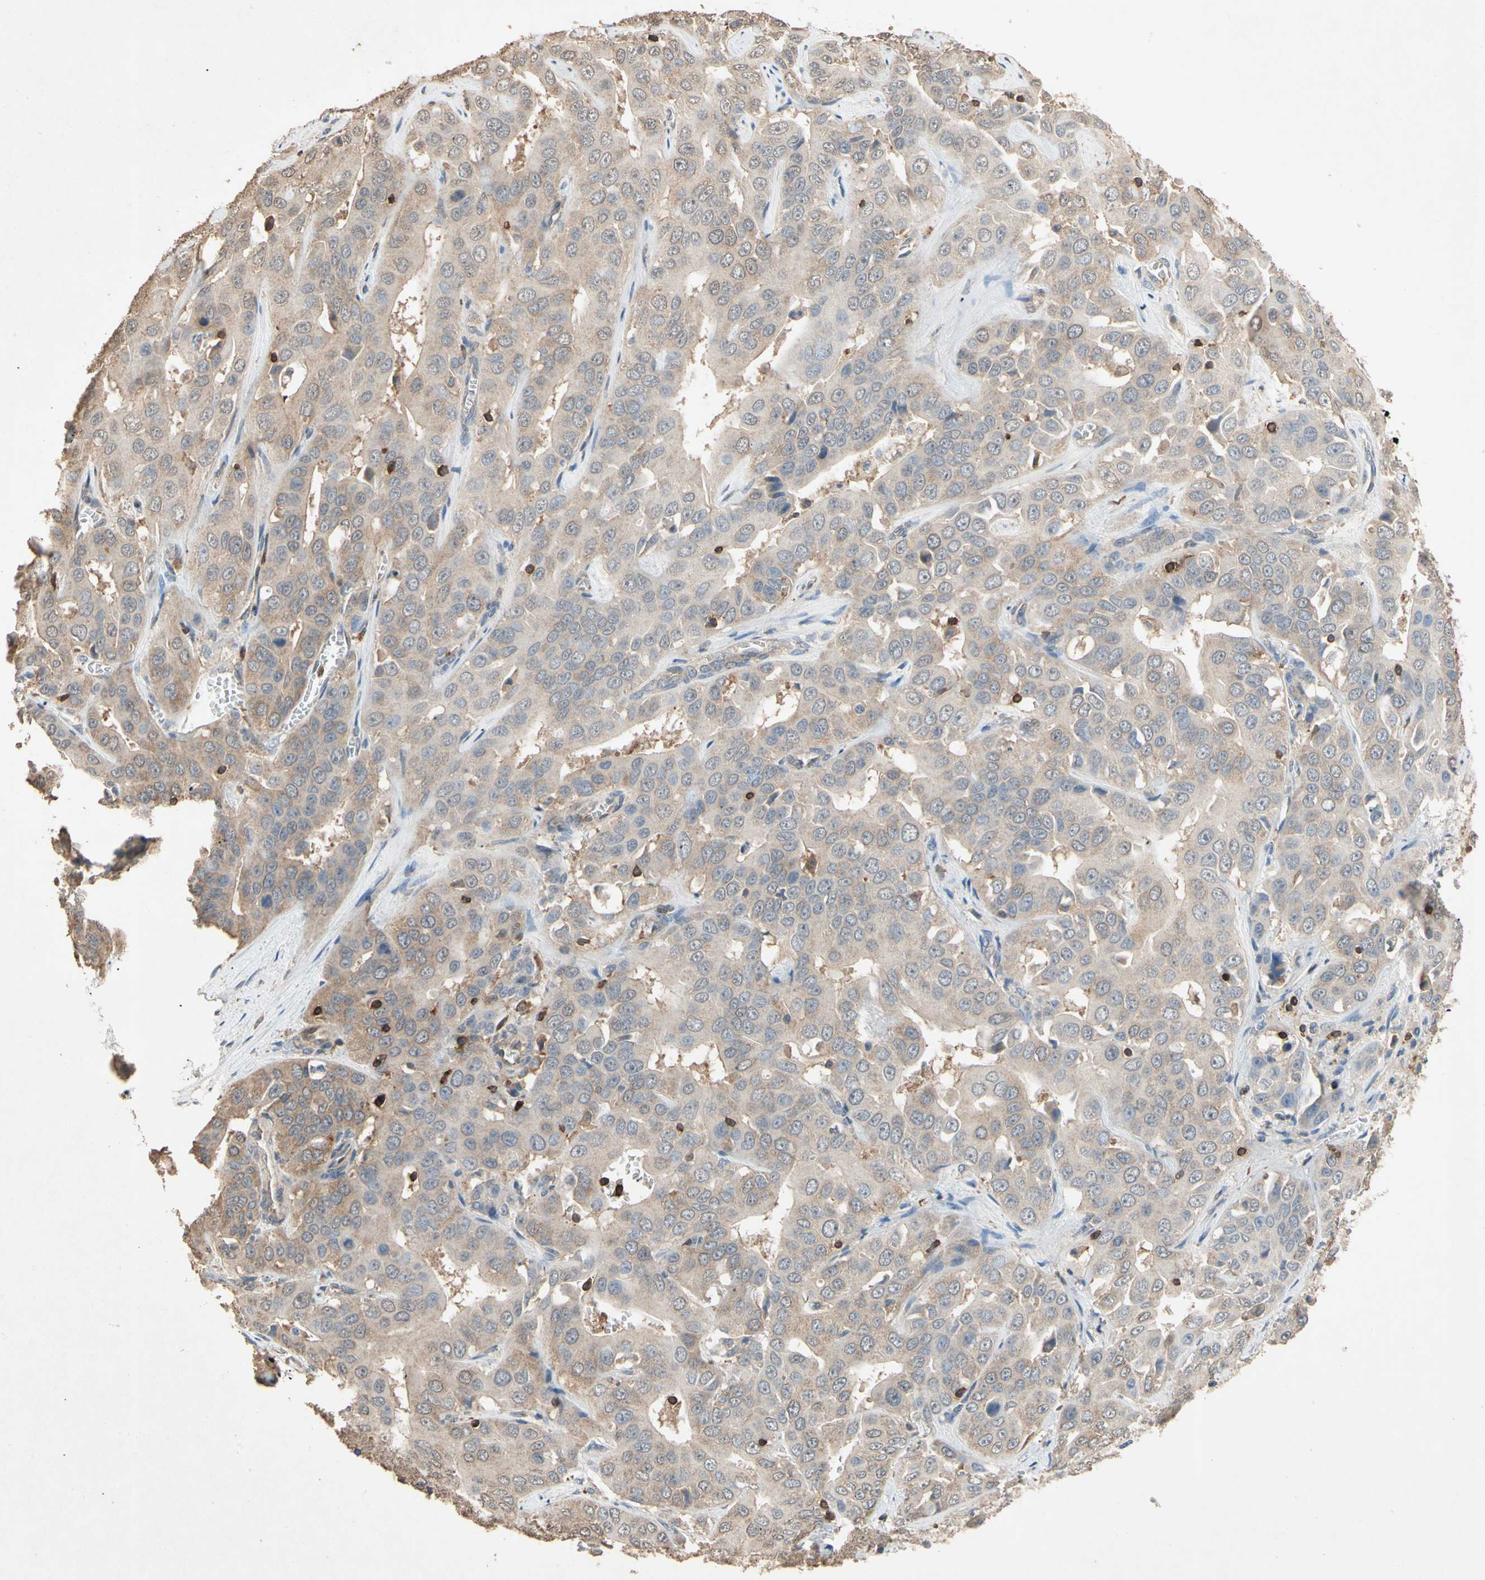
{"staining": {"intensity": "weak", "quantity": "25%-75%", "location": "cytoplasmic/membranous"}, "tissue": "liver cancer", "cell_type": "Tumor cells", "image_type": "cancer", "snomed": [{"axis": "morphology", "description": "Cholangiocarcinoma"}, {"axis": "topography", "description": "Liver"}], "caption": "The image exhibits a brown stain indicating the presence of a protein in the cytoplasmic/membranous of tumor cells in liver cancer (cholangiocarcinoma).", "gene": "MAP3K10", "patient": {"sex": "female", "age": 52}}